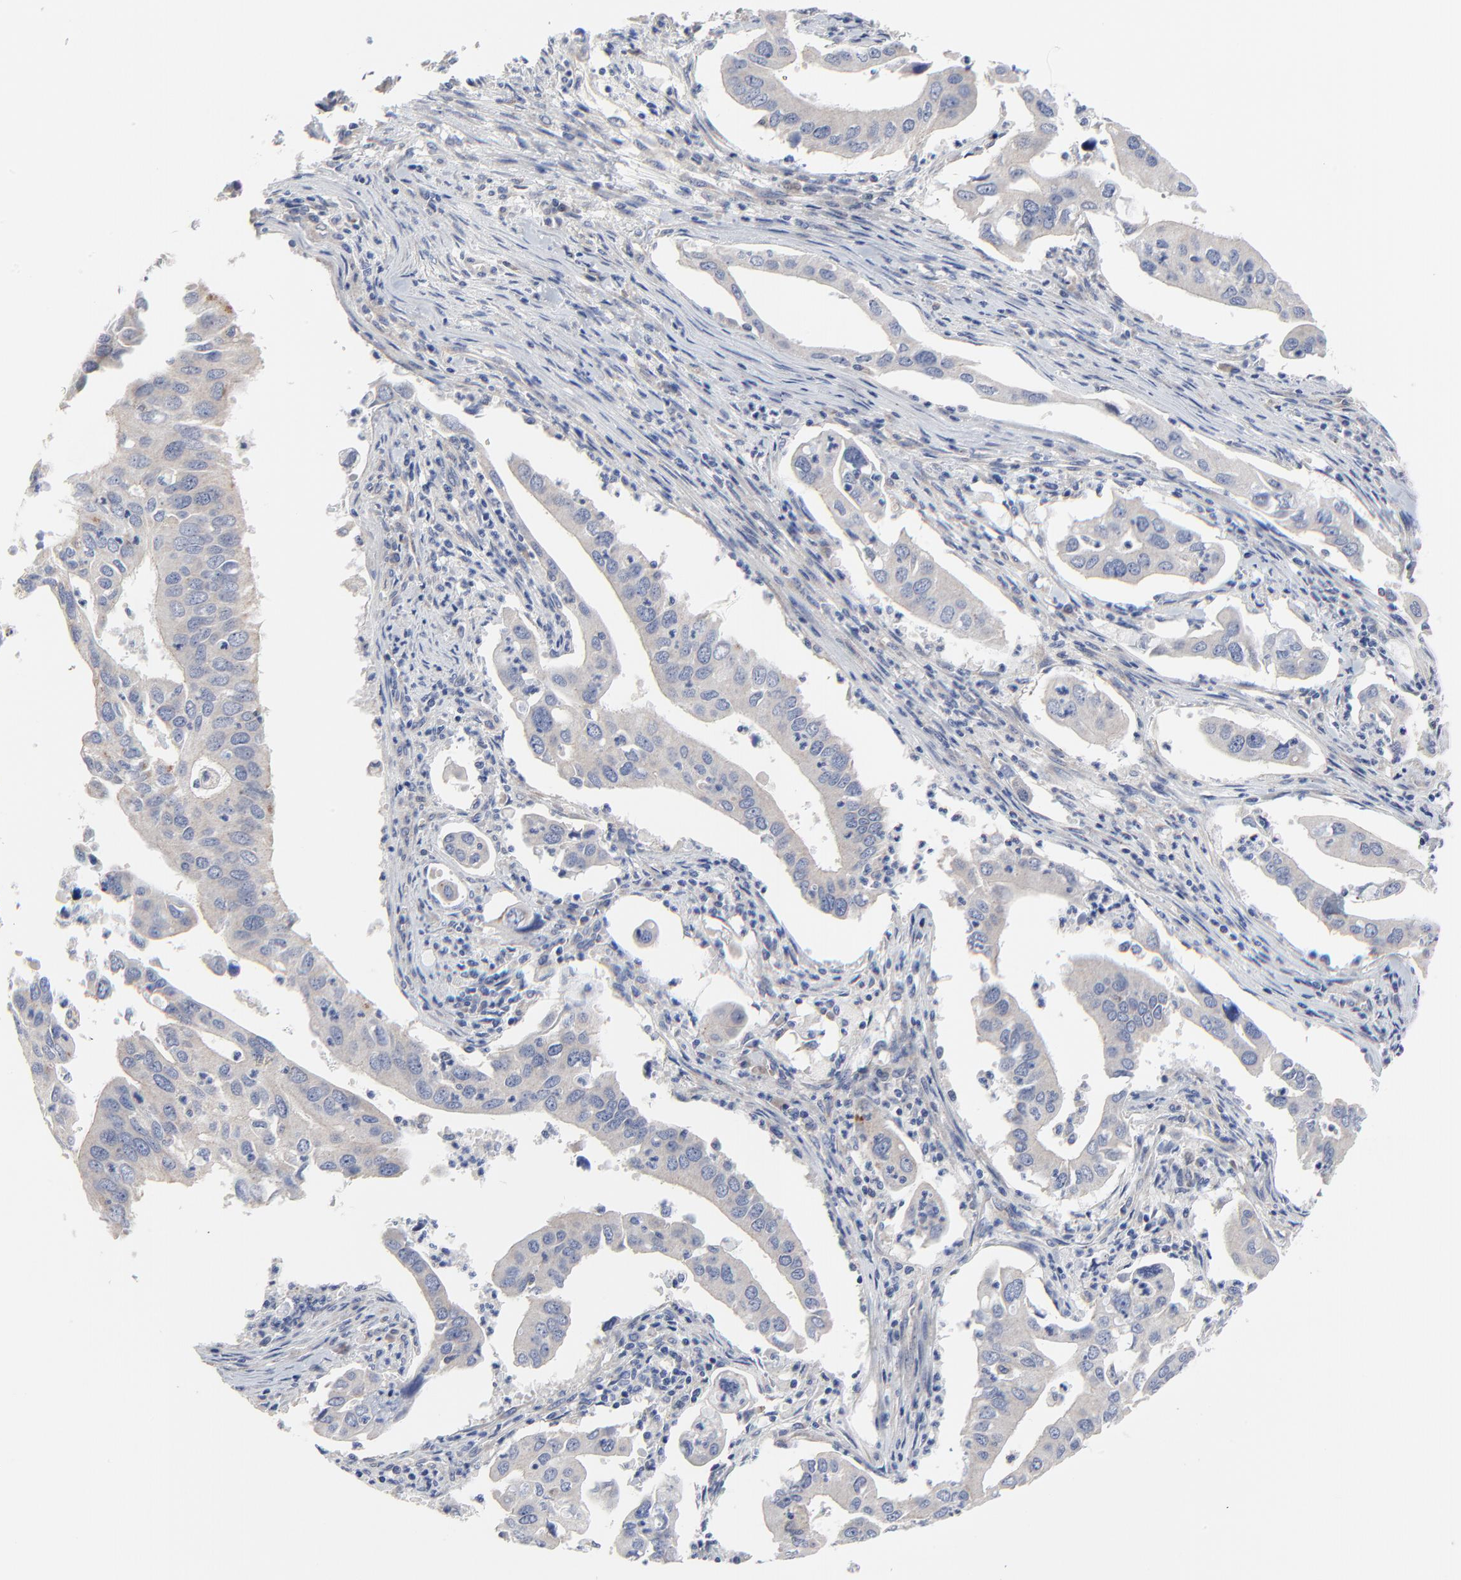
{"staining": {"intensity": "weak", "quantity": ">75%", "location": "cytoplasmic/membranous"}, "tissue": "lung cancer", "cell_type": "Tumor cells", "image_type": "cancer", "snomed": [{"axis": "morphology", "description": "Adenocarcinoma, NOS"}, {"axis": "topography", "description": "Lung"}], "caption": "Immunohistochemical staining of human lung cancer shows low levels of weak cytoplasmic/membranous protein expression in approximately >75% of tumor cells.", "gene": "DHRSX", "patient": {"sex": "male", "age": 48}}